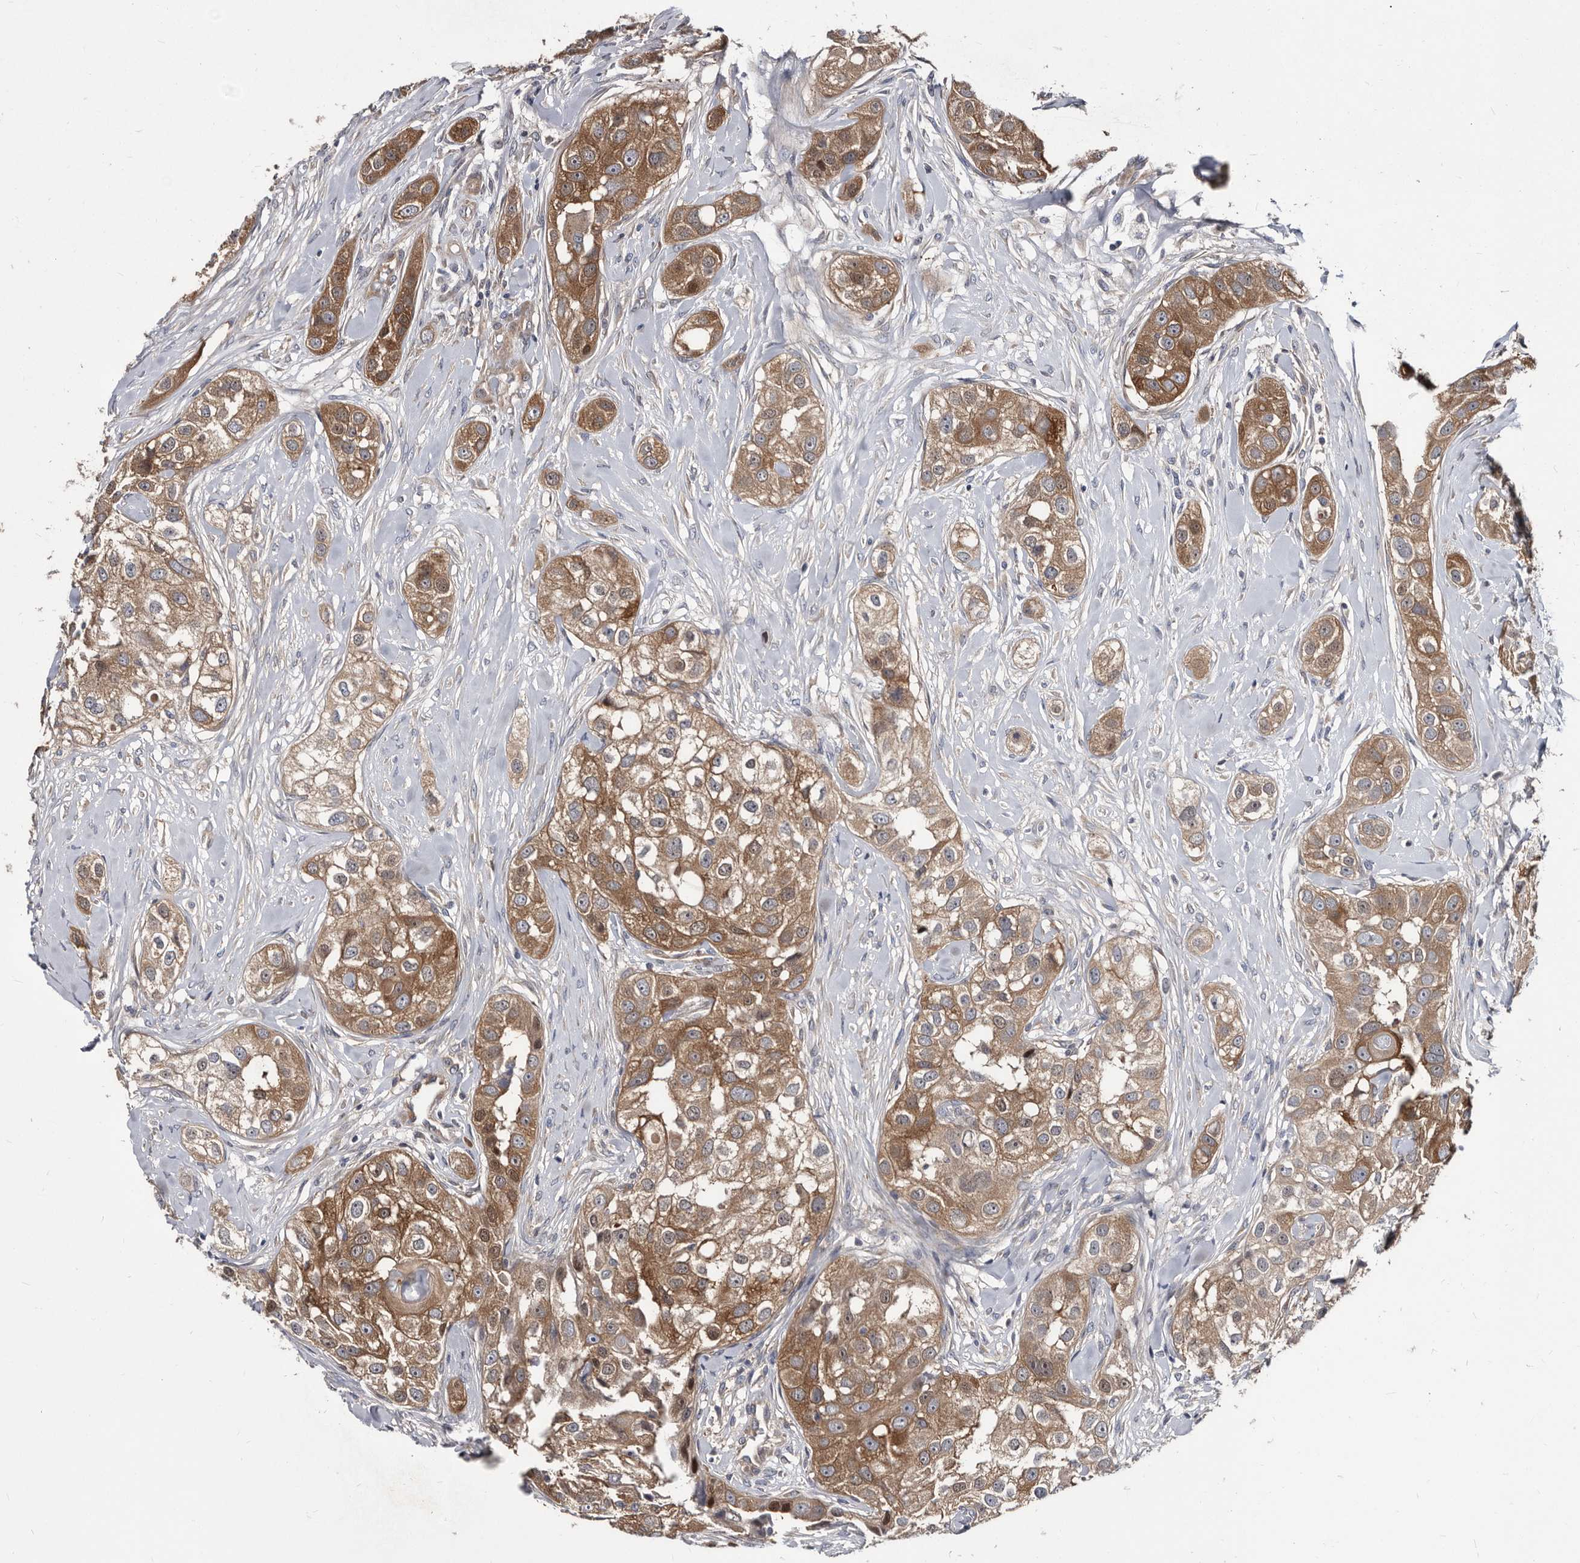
{"staining": {"intensity": "moderate", "quantity": ">75%", "location": "cytoplasmic/membranous"}, "tissue": "head and neck cancer", "cell_type": "Tumor cells", "image_type": "cancer", "snomed": [{"axis": "morphology", "description": "Normal tissue, NOS"}, {"axis": "morphology", "description": "Squamous cell carcinoma, NOS"}, {"axis": "topography", "description": "Skeletal muscle"}, {"axis": "topography", "description": "Head-Neck"}], "caption": "Head and neck squamous cell carcinoma tissue displays moderate cytoplasmic/membranous staining in approximately >75% of tumor cells, visualized by immunohistochemistry. The protein is shown in brown color, while the nuclei are stained blue.", "gene": "ABCF2", "patient": {"sex": "male", "age": 51}}